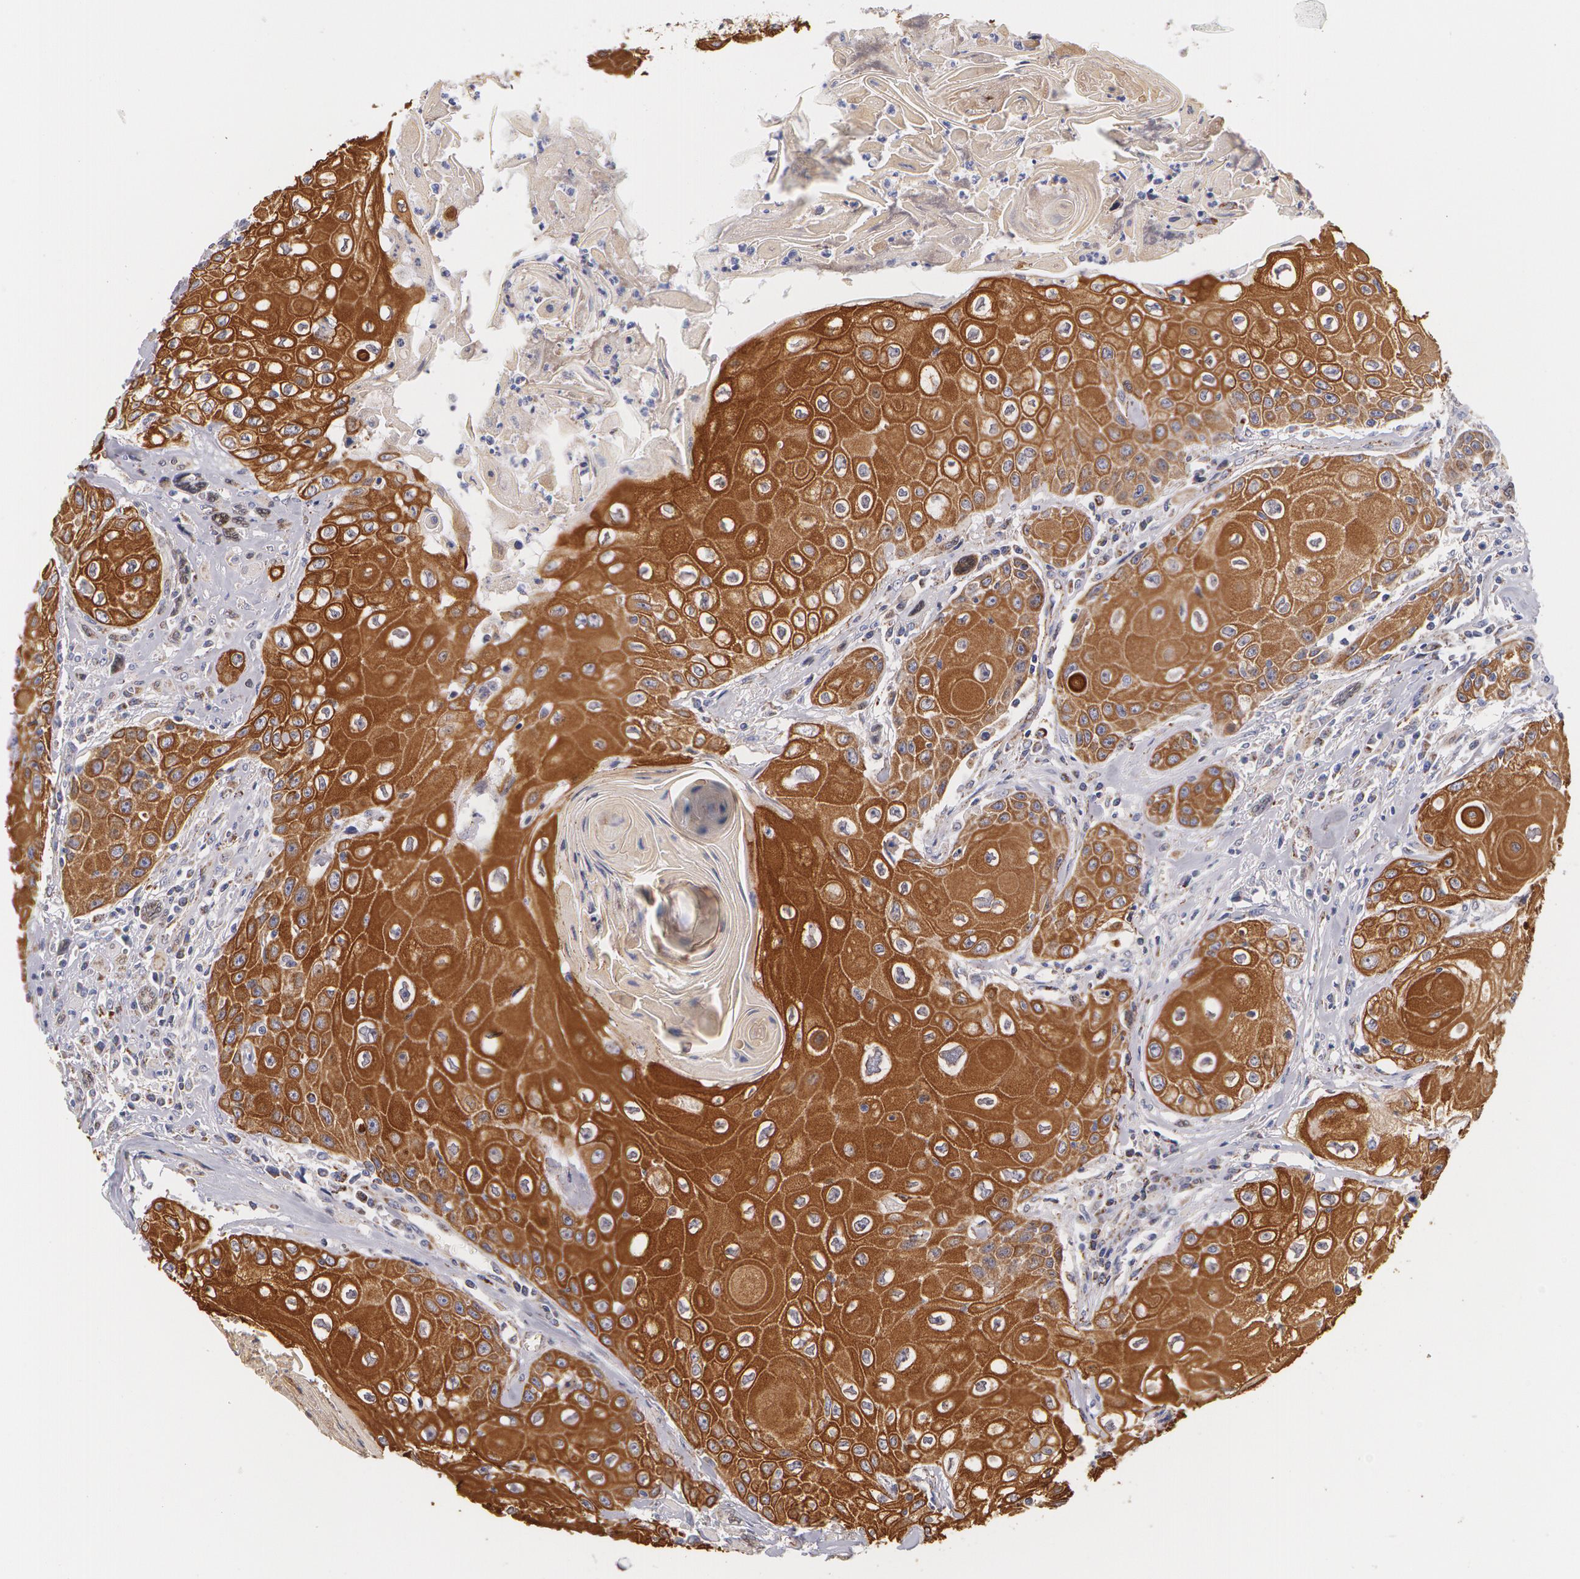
{"staining": {"intensity": "strong", "quantity": ">75%", "location": "cytoplasmic/membranous"}, "tissue": "head and neck cancer", "cell_type": "Tumor cells", "image_type": "cancer", "snomed": [{"axis": "morphology", "description": "Squamous cell carcinoma, NOS"}, {"axis": "topography", "description": "Oral tissue"}, {"axis": "topography", "description": "Head-Neck"}], "caption": "Brown immunohistochemical staining in human squamous cell carcinoma (head and neck) displays strong cytoplasmic/membranous positivity in approximately >75% of tumor cells. (IHC, brightfield microscopy, high magnification).", "gene": "KRT18", "patient": {"sex": "female", "age": 82}}